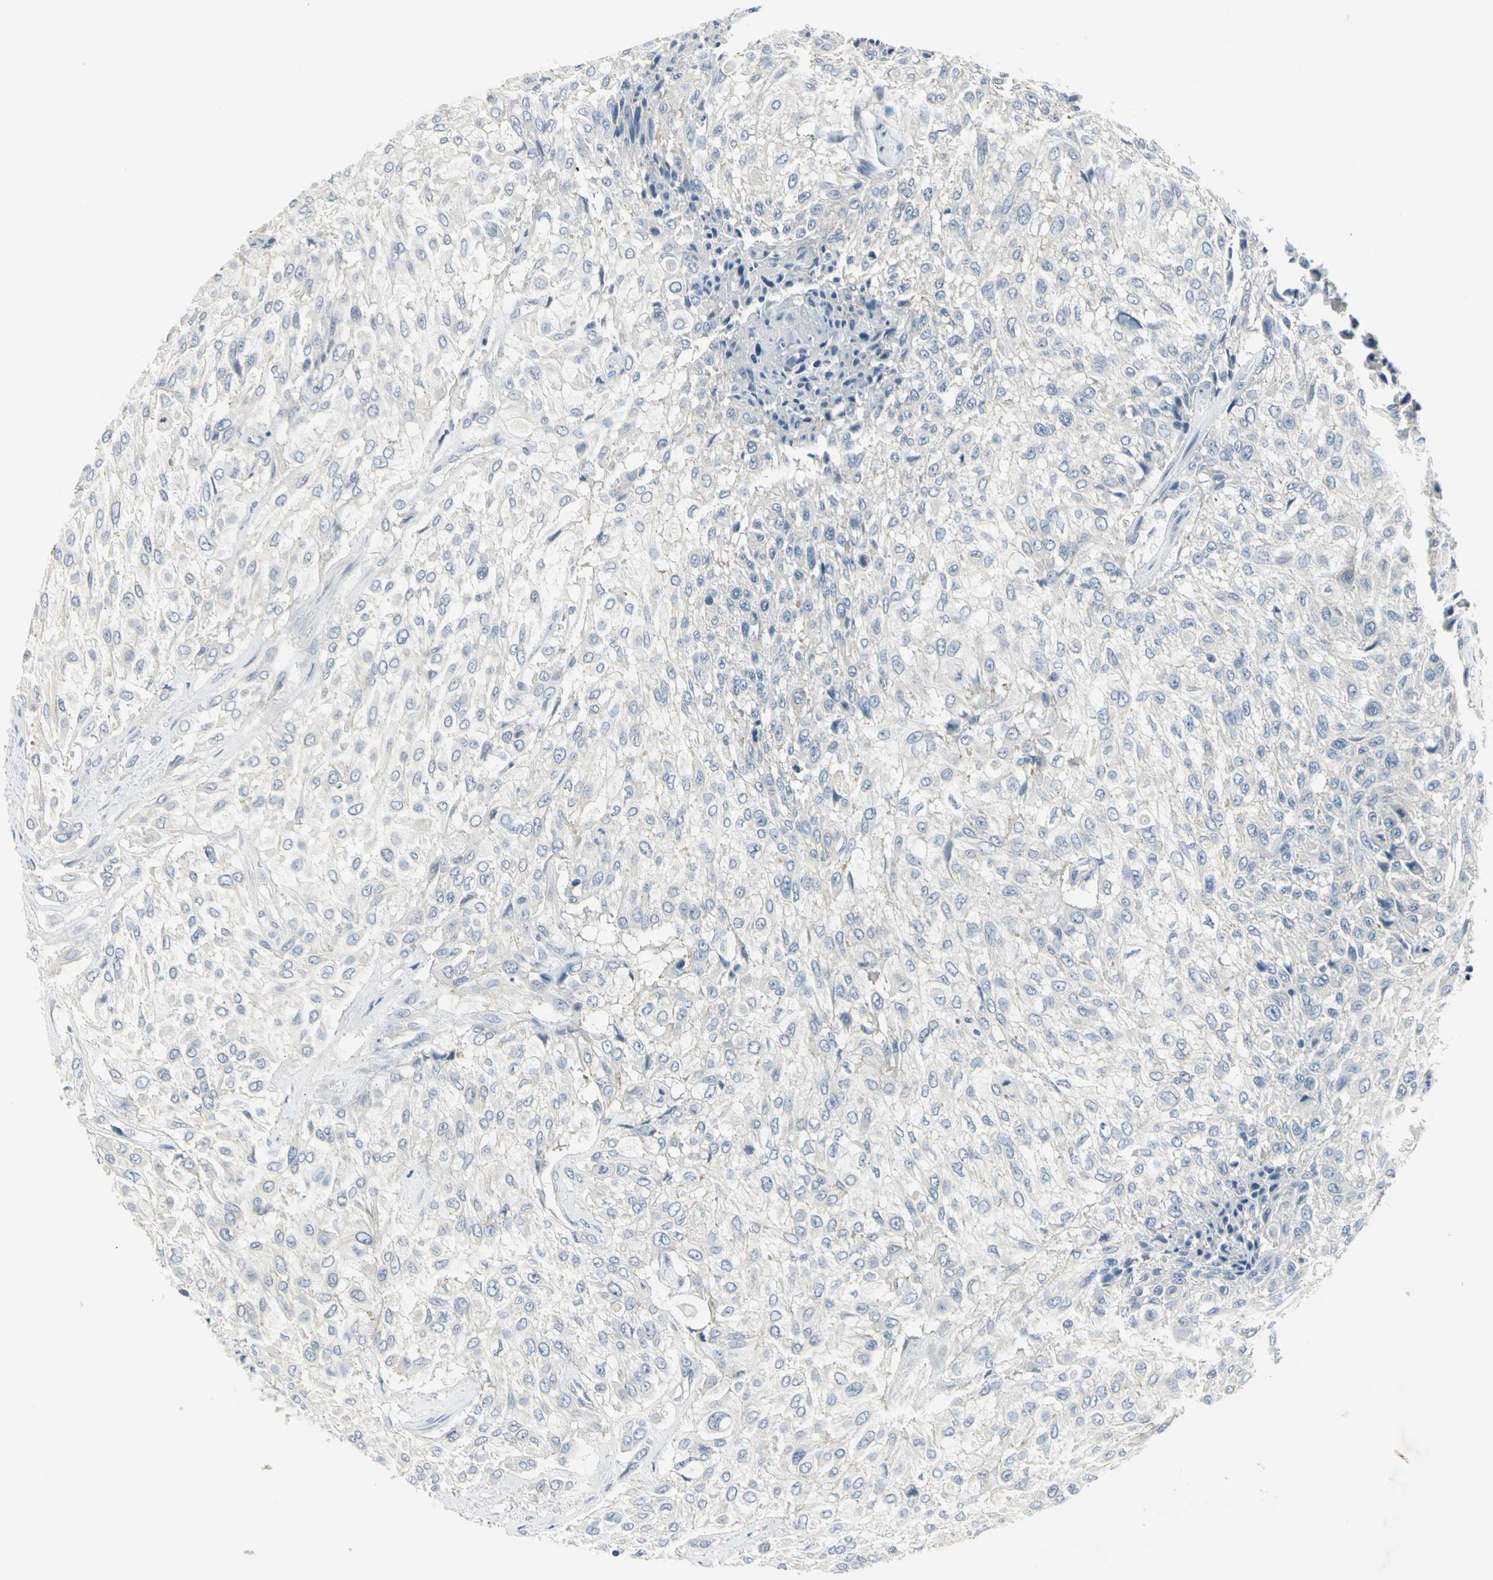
{"staining": {"intensity": "negative", "quantity": "none", "location": "none"}, "tissue": "urothelial cancer", "cell_type": "Tumor cells", "image_type": "cancer", "snomed": [{"axis": "morphology", "description": "Urothelial carcinoma, High grade"}, {"axis": "topography", "description": "Urinary bladder"}], "caption": "The IHC photomicrograph has no significant positivity in tumor cells of urothelial cancer tissue.", "gene": "RIPOR1", "patient": {"sex": "male", "age": 57}}